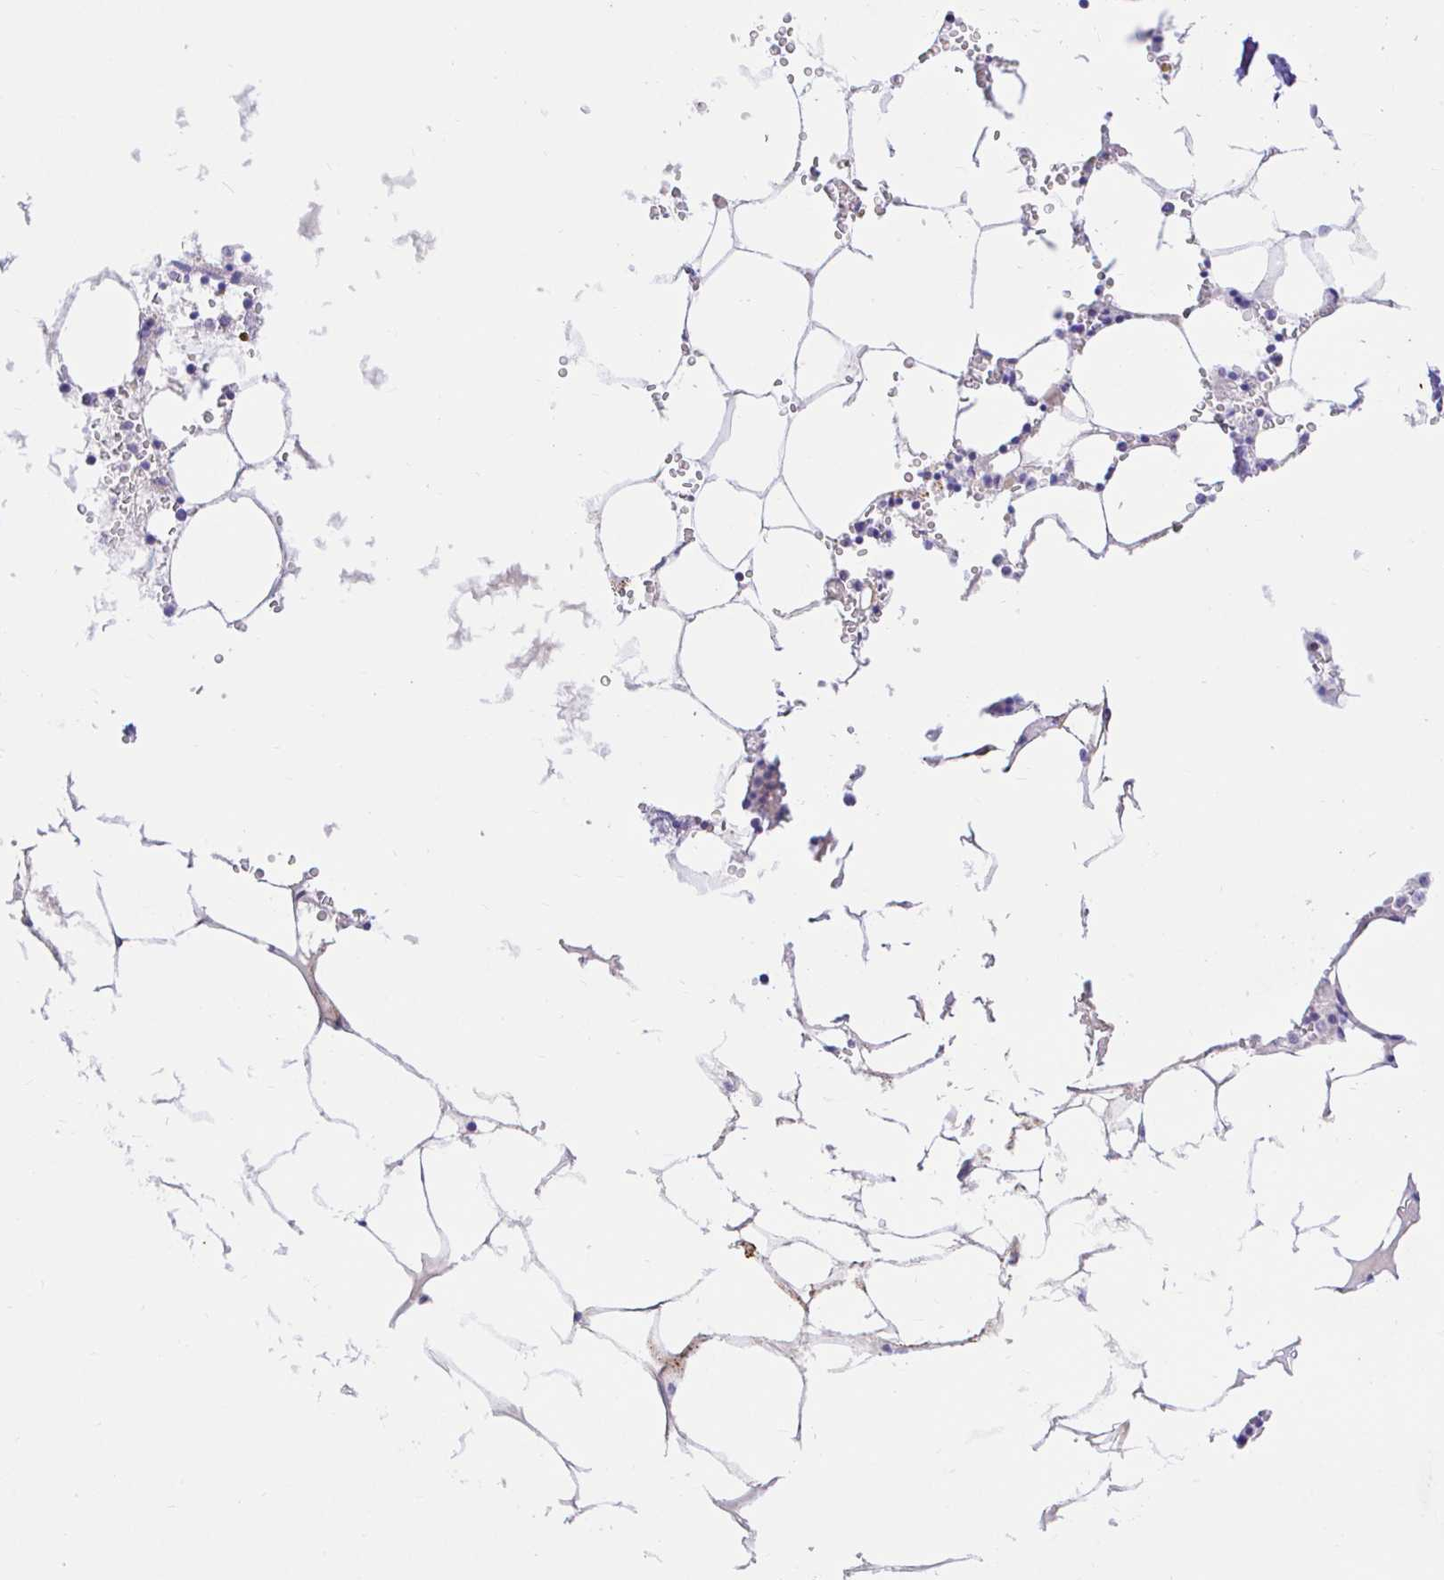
{"staining": {"intensity": "negative", "quantity": "none", "location": "none"}, "tissue": "bone marrow", "cell_type": "Hematopoietic cells", "image_type": "normal", "snomed": [{"axis": "morphology", "description": "Normal tissue, NOS"}, {"axis": "topography", "description": "Bone marrow"}], "caption": "The image shows no staining of hematopoietic cells in unremarkable bone marrow. (Stains: DAB (3,3'-diaminobenzidine) IHC with hematoxylin counter stain, Microscopy: brightfield microscopy at high magnification).", "gene": "CDO1", "patient": {"sex": "male", "age": 54}}